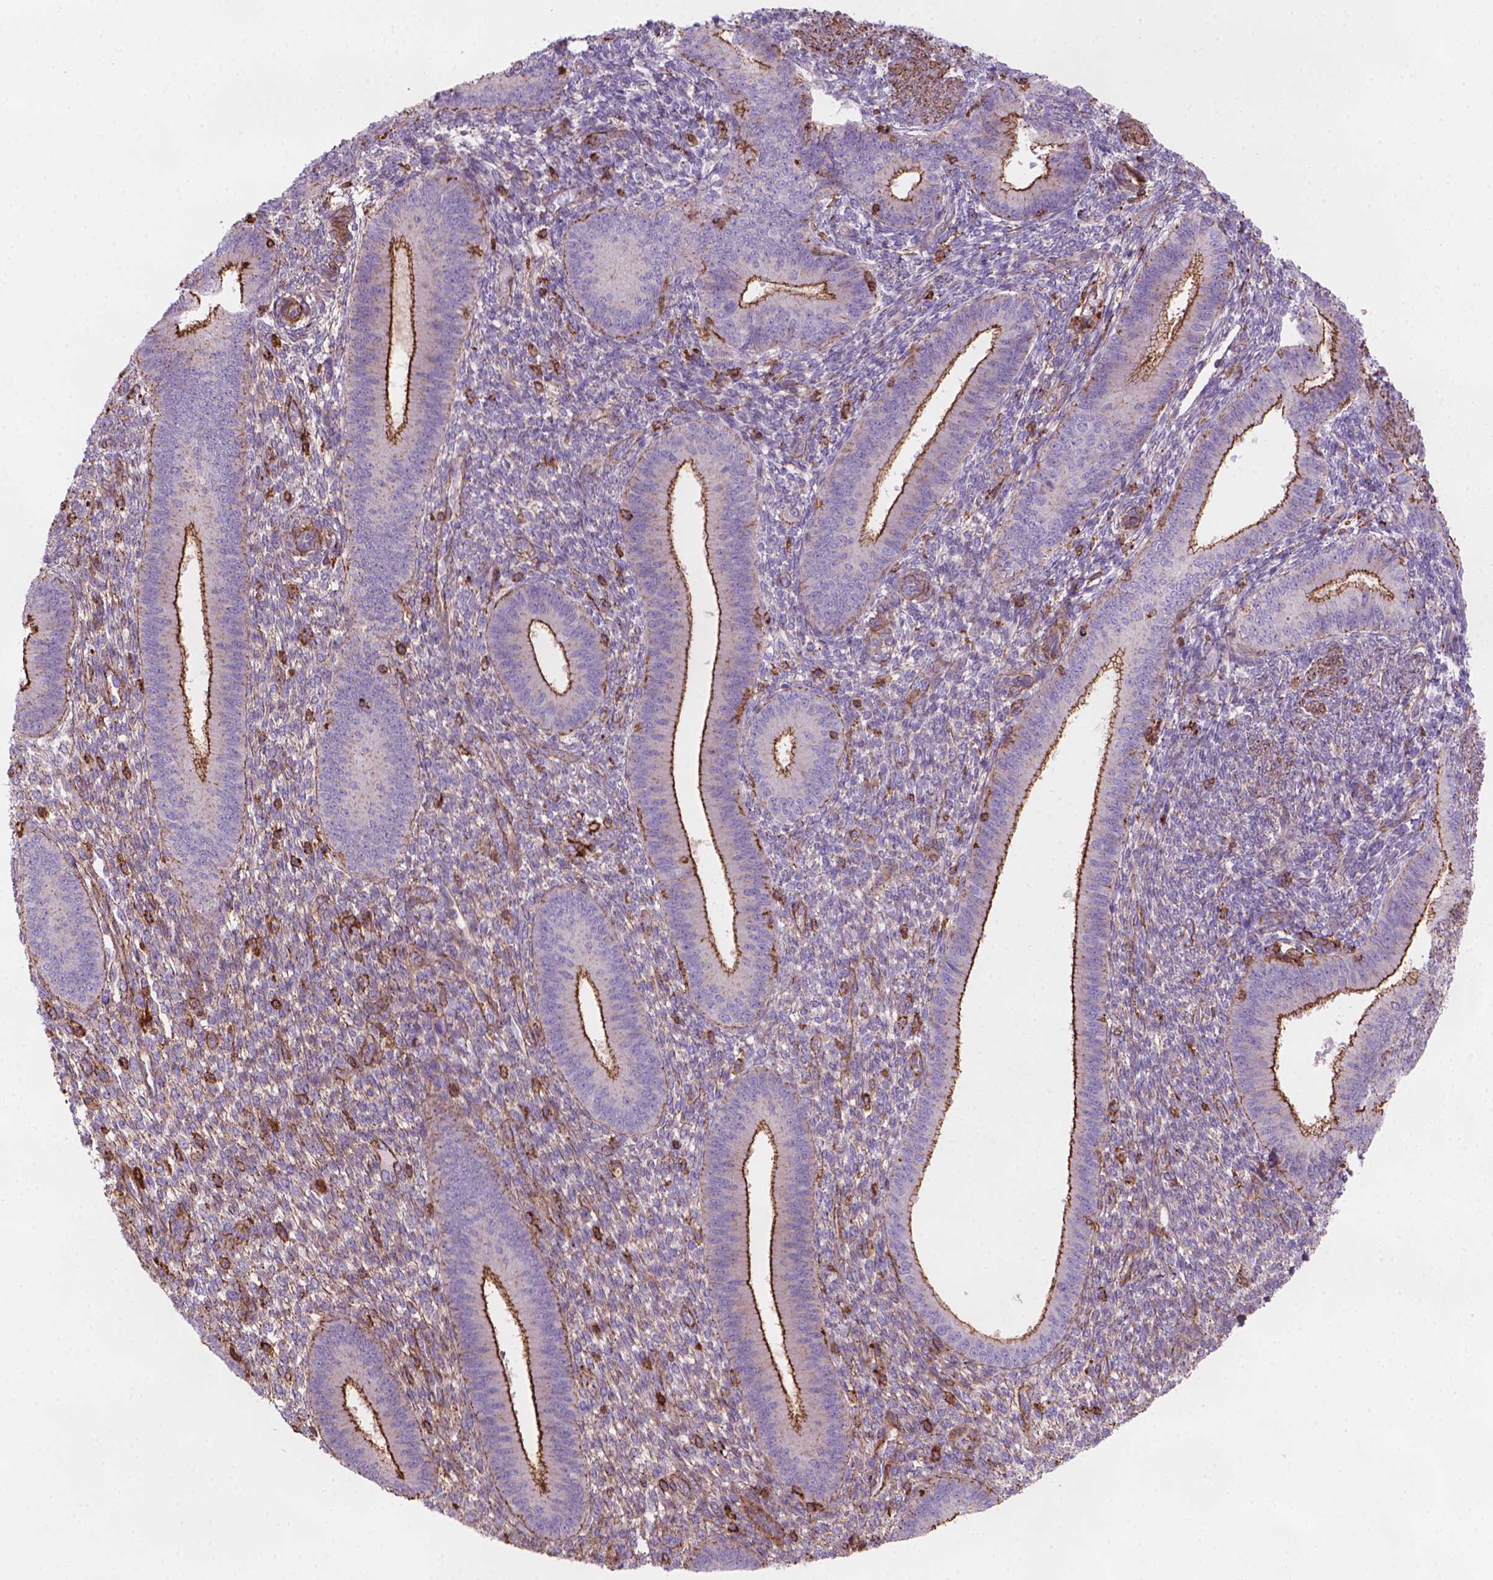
{"staining": {"intensity": "strong", "quantity": "<25%", "location": "cytoplasmic/membranous"}, "tissue": "endometrium", "cell_type": "Cells in endometrial stroma", "image_type": "normal", "snomed": [{"axis": "morphology", "description": "Normal tissue, NOS"}, {"axis": "topography", "description": "Endometrium"}], "caption": "Immunohistochemical staining of normal human endometrium shows medium levels of strong cytoplasmic/membranous staining in about <25% of cells in endometrial stroma.", "gene": "PATJ", "patient": {"sex": "female", "age": 39}}